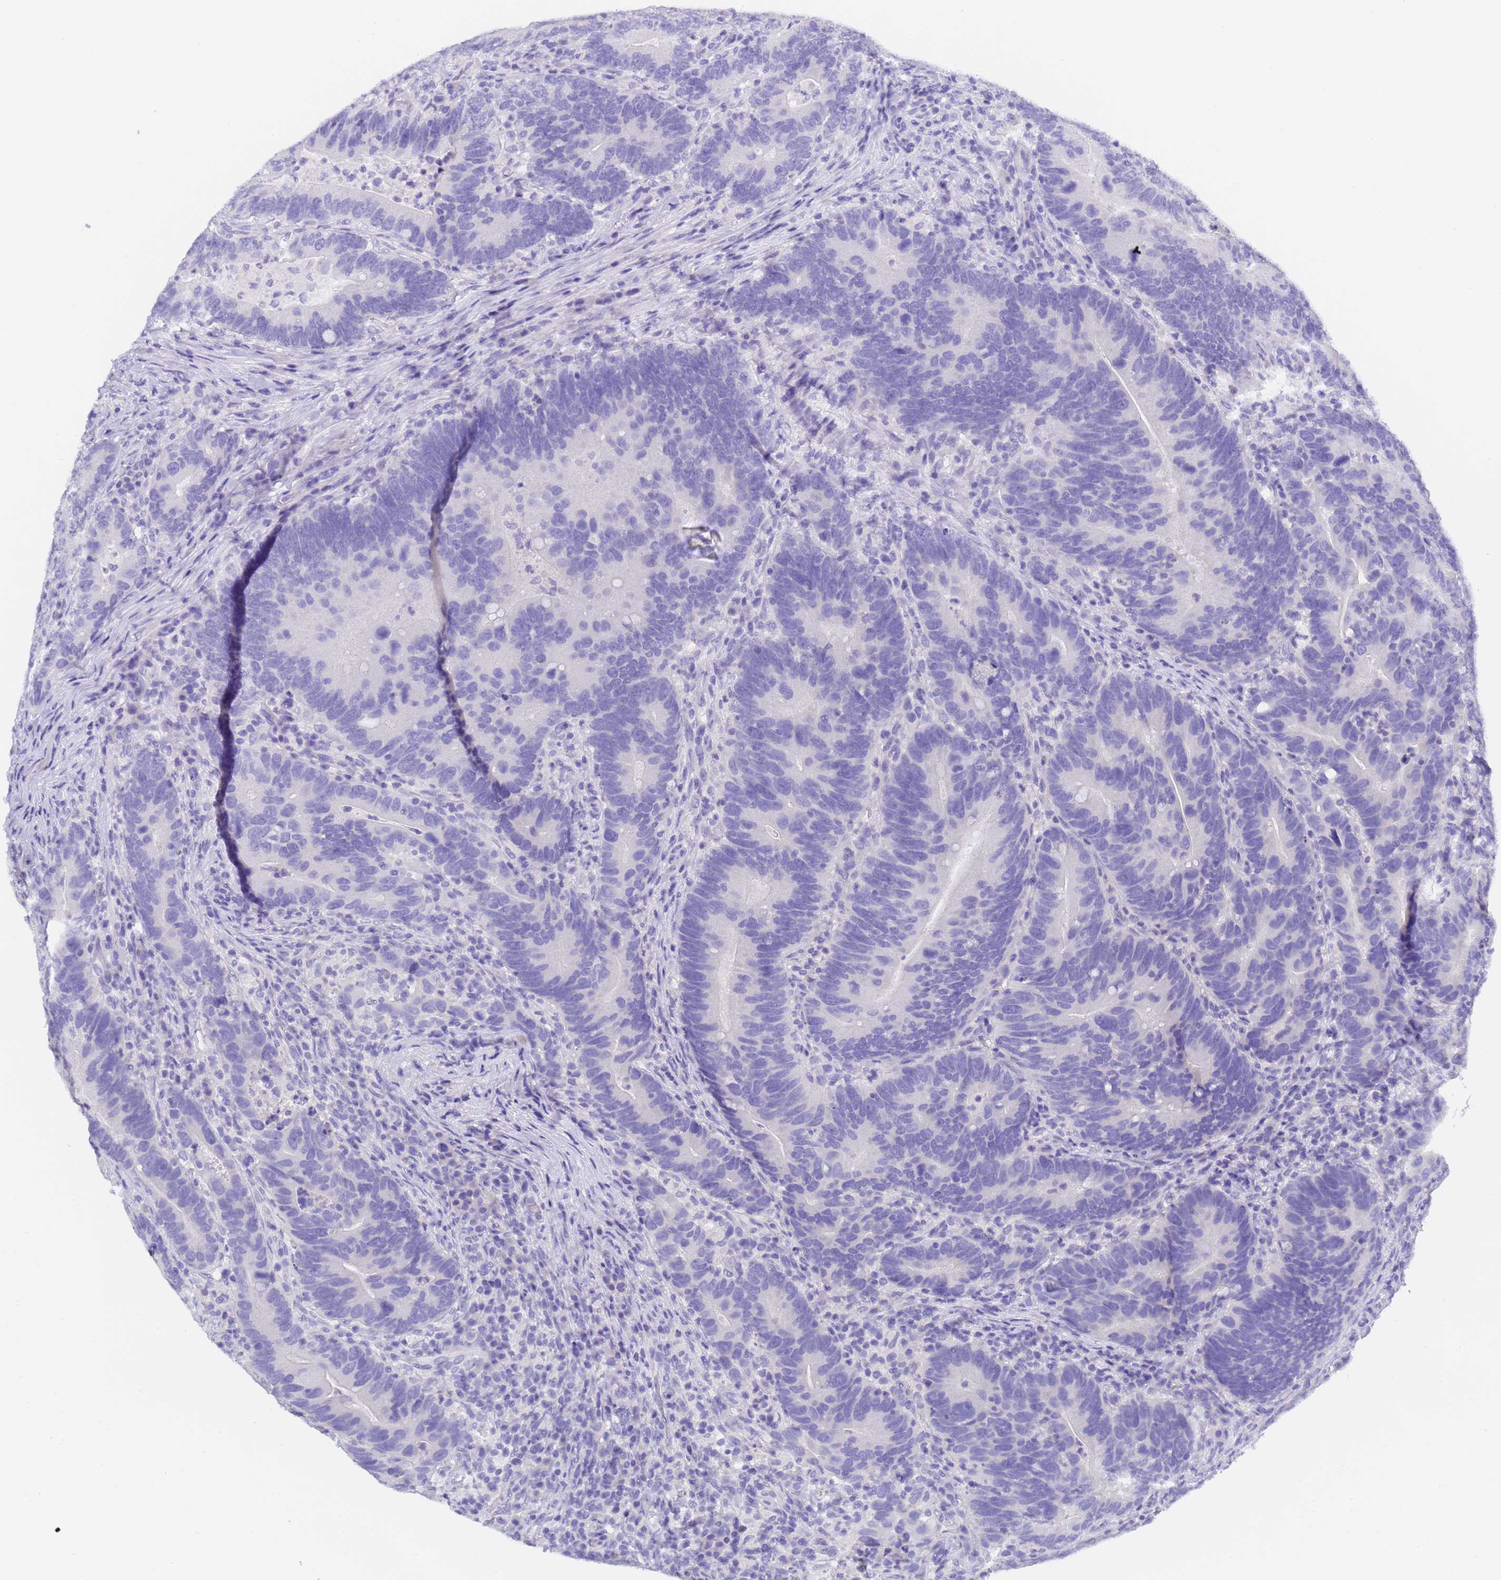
{"staining": {"intensity": "negative", "quantity": "none", "location": "none"}, "tissue": "colorectal cancer", "cell_type": "Tumor cells", "image_type": "cancer", "snomed": [{"axis": "morphology", "description": "Adenocarcinoma, NOS"}, {"axis": "topography", "description": "Colon"}], "caption": "A photomicrograph of colorectal cancer stained for a protein displays no brown staining in tumor cells.", "gene": "GABRA1", "patient": {"sex": "female", "age": 66}}